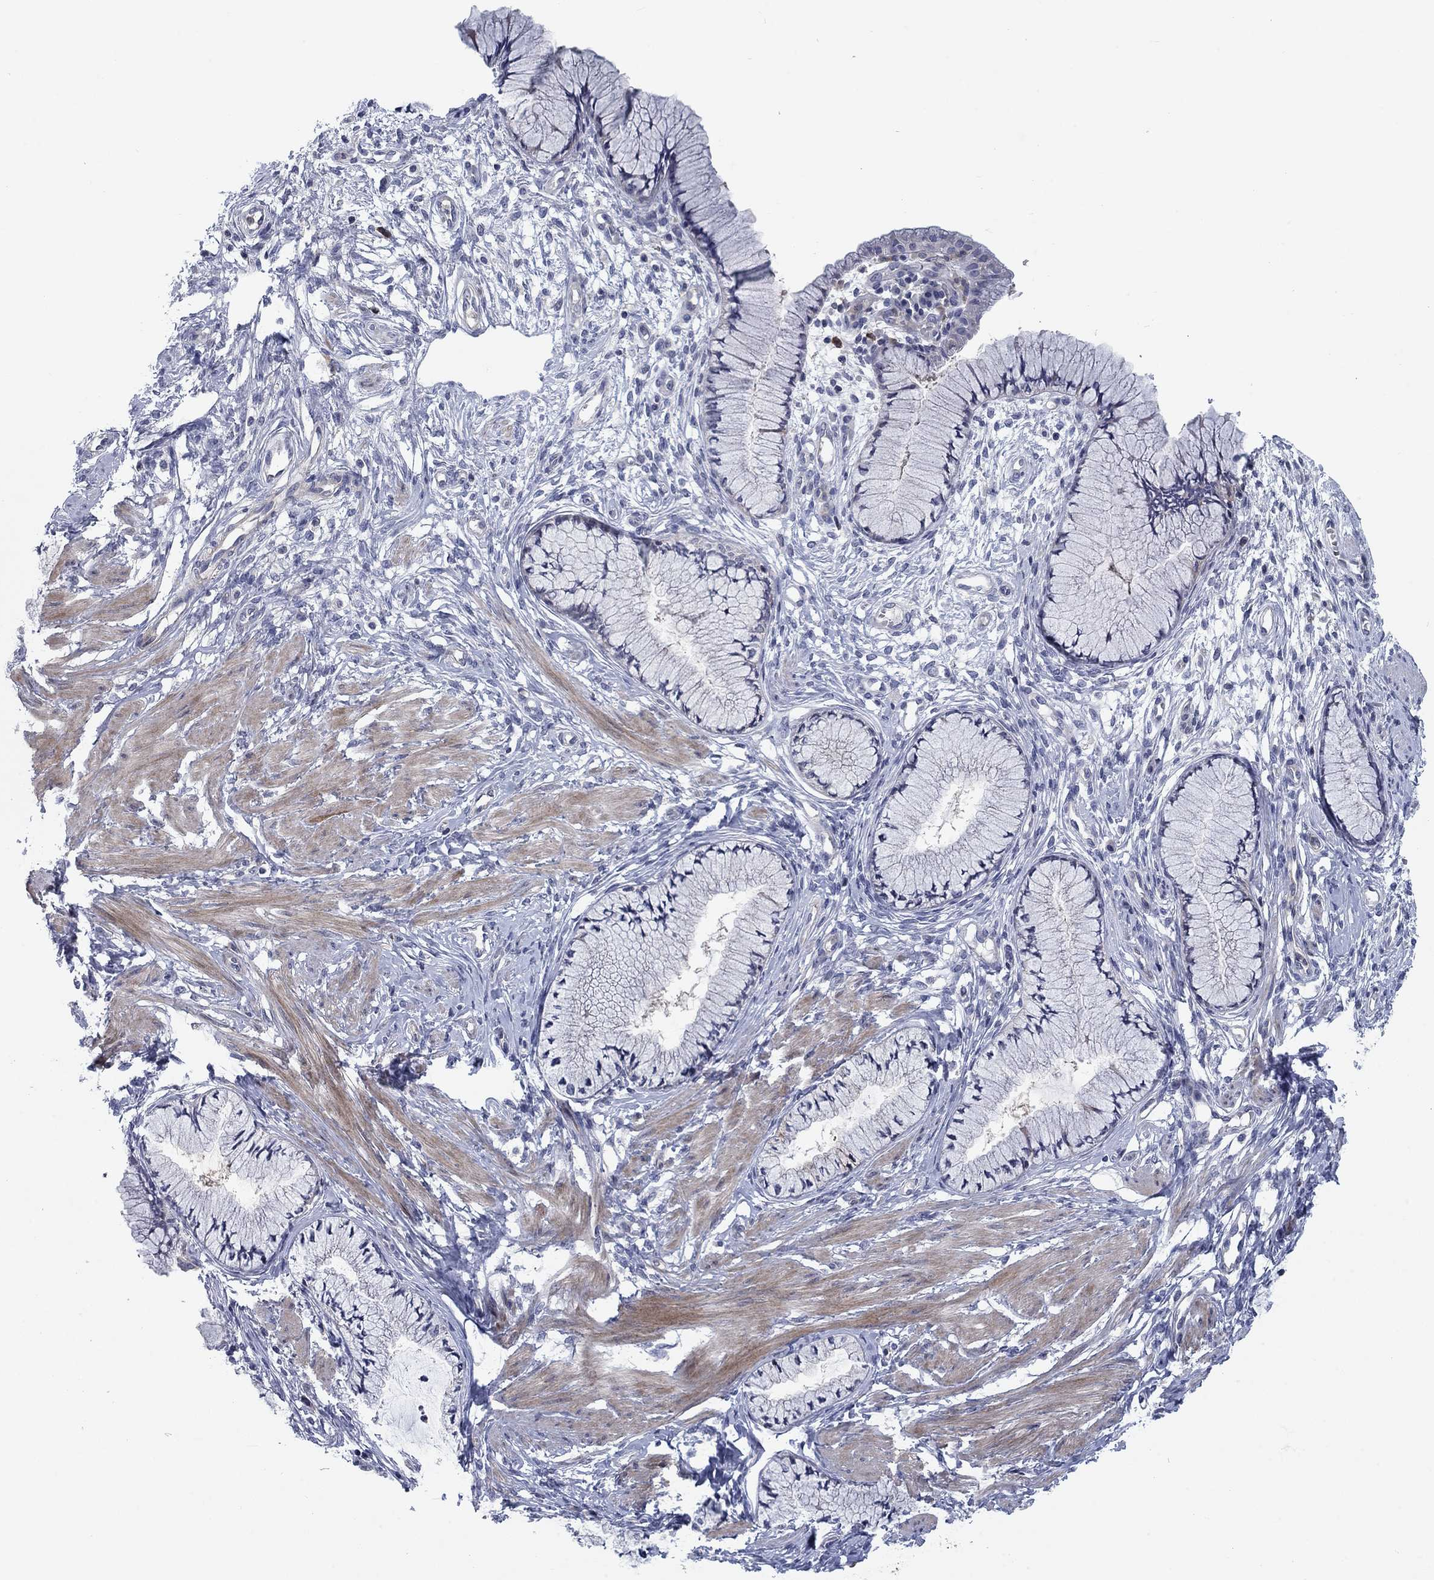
{"staining": {"intensity": "negative", "quantity": "none", "location": "none"}, "tissue": "cervix", "cell_type": "Glandular cells", "image_type": "normal", "snomed": [{"axis": "morphology", "description": "Normal tissue, NOS"}, {"axis": "topography", "description": "Cervix"}], "caption": "This is an immunohistochemistry (IHC) image of benign human cervix. There is no positivity in glandular cells.", "gene": "KIF15", "patient": {"sex": "female", "age": 37}}